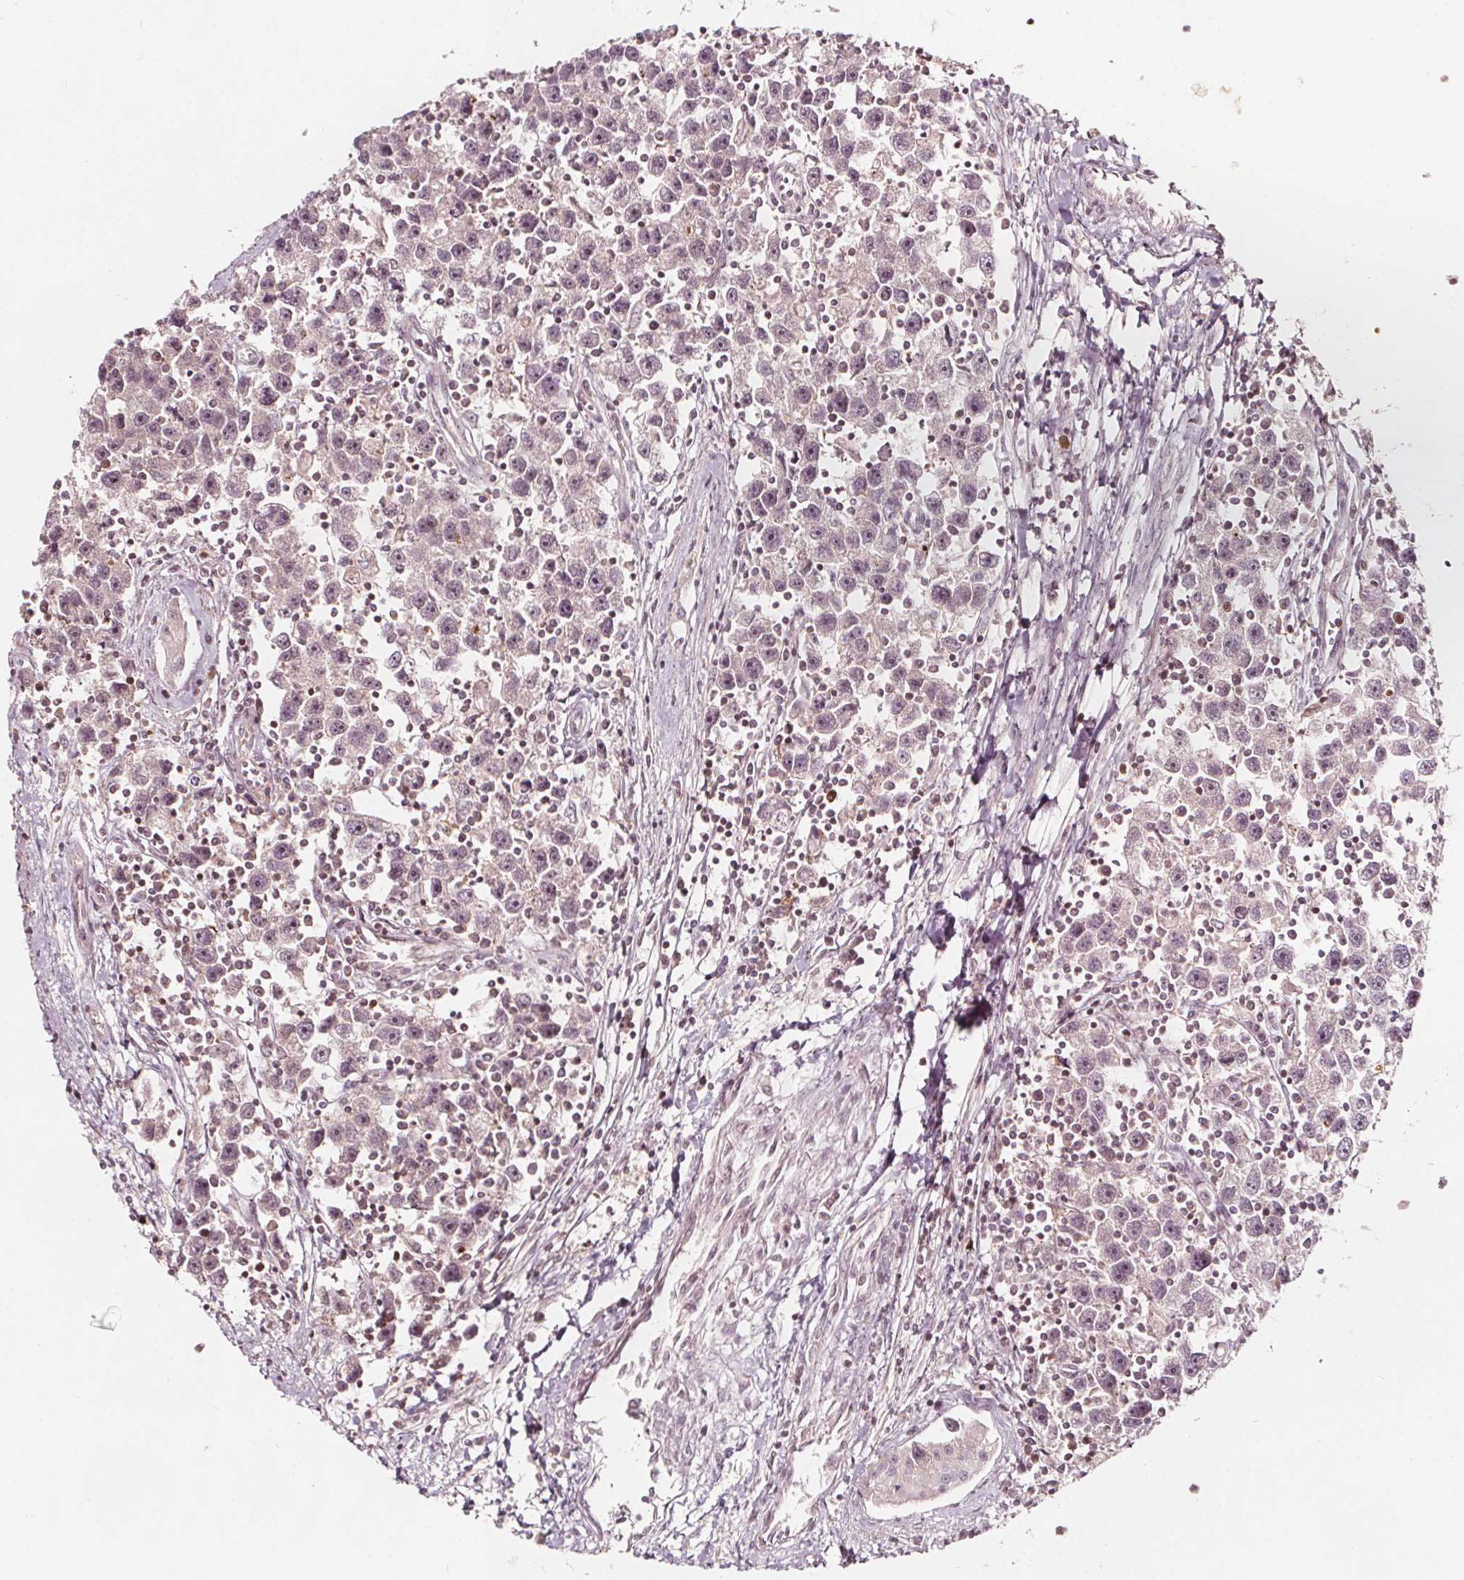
{"staining": {"intensity": "negative", "quantity": "none", "location": "none"}, "tissue": "testis cancer", "cell_type": "Tumor cells", "image_type": "cancer", "snomed": [{"axis": "morphology", "description": "Seminoma, NOS"}, {"axis": "topography", "description": "Testis"}], "caption": "There is no significant positivity in tumor cells of testis cancer (seminoma). Brightfield microscopy of IHC stained with DAB (brown) and hematoxylin (blue), captured at high magnification.", "gene": "AIP", "patient": {"sex": "male", "age": 30}}